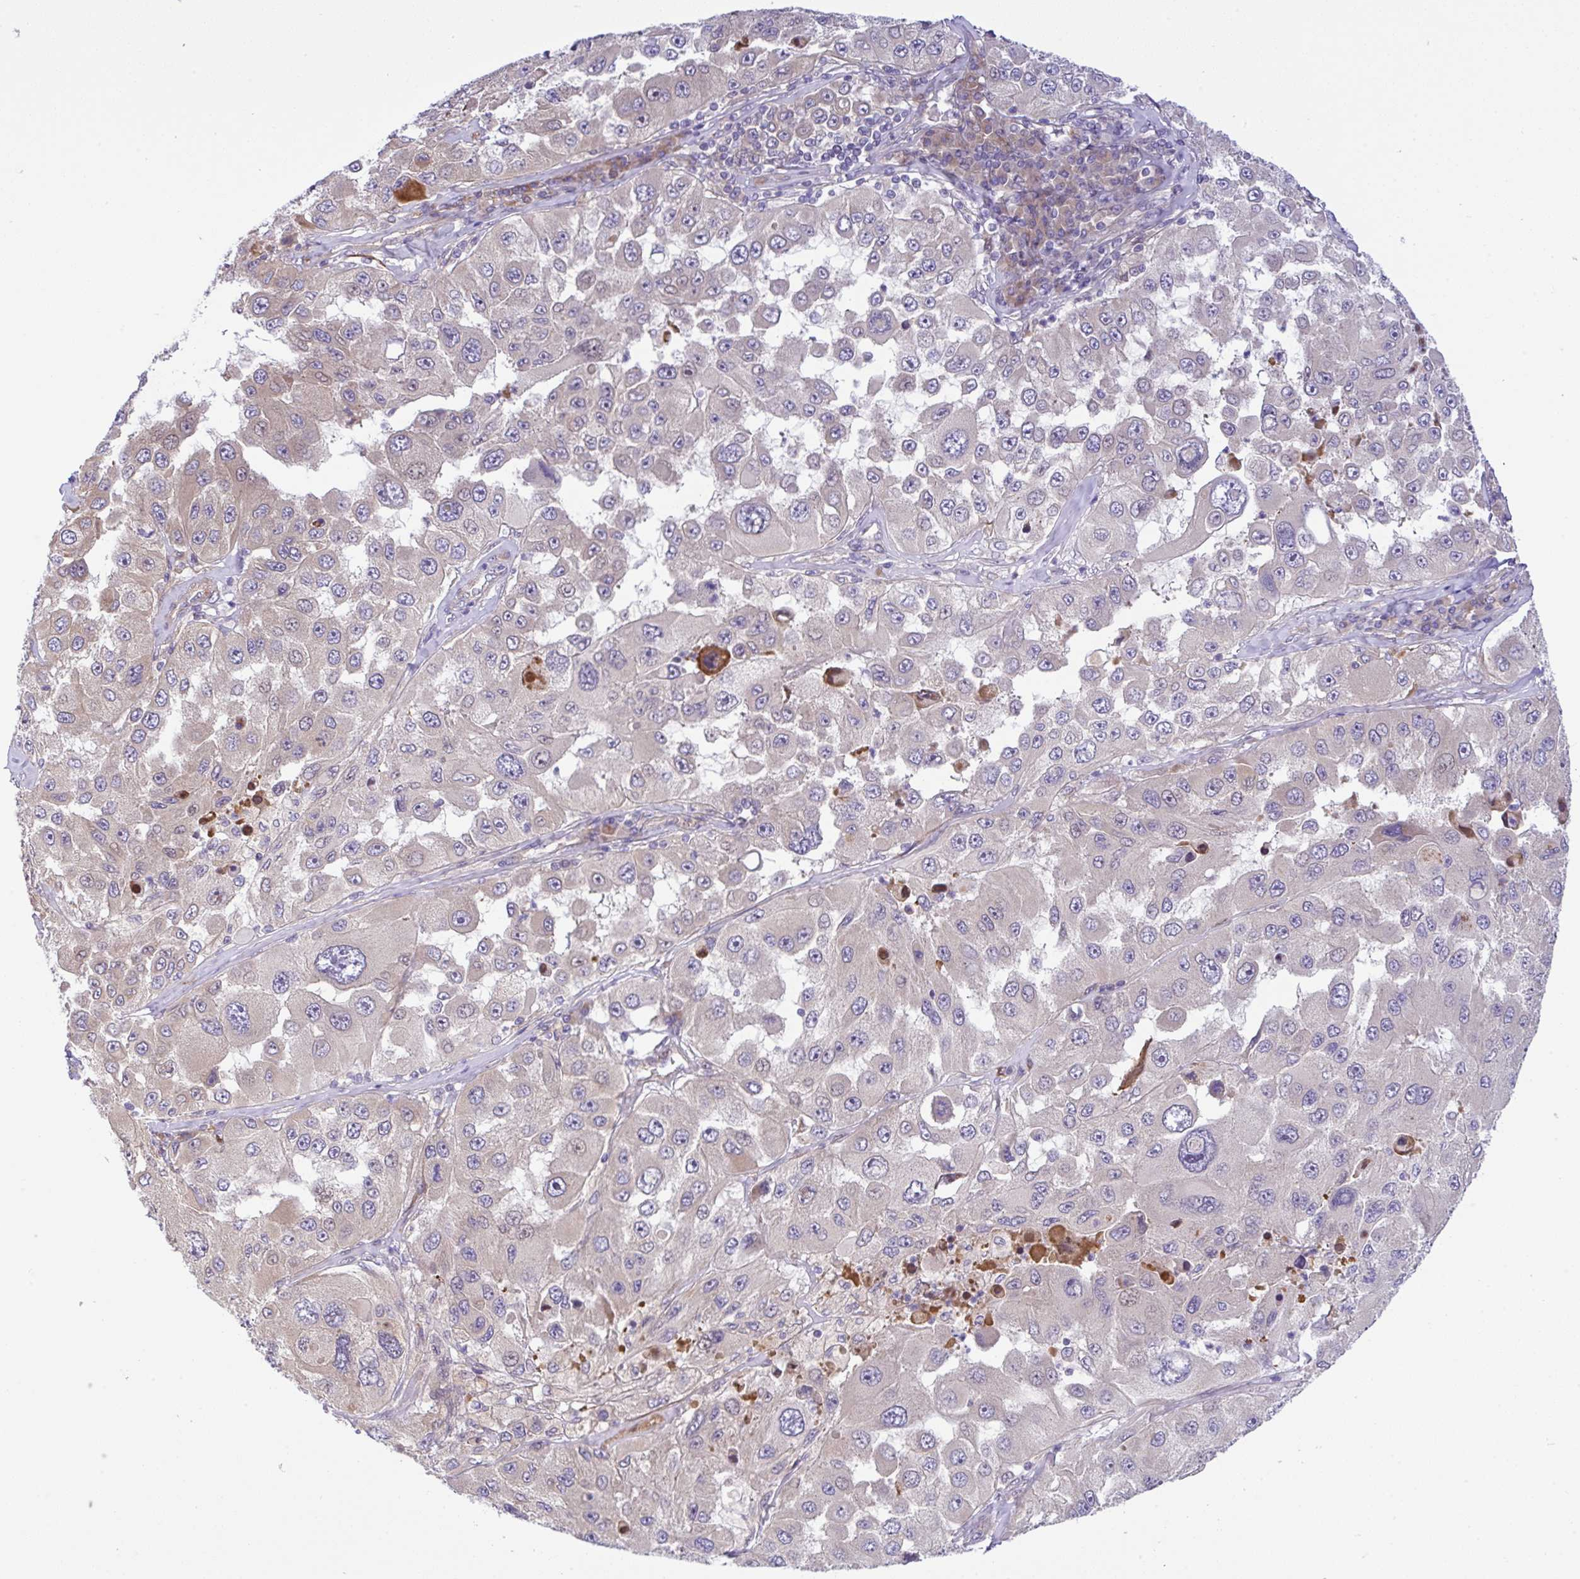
{"staining": {"intensity": "negative", "quantity": "none", "location": "none"}, "tissue": "melanoma", "cell_type": "Tumor cells", "image_type": "cancer", "snomed": [{"axis": "morphology", "description": "Malignant melanoma, Metastatic site"}, {"axis": "topography", "description": "Lymph node"}], "caption": "A micrograph of human melanoma is negative for staining in tumor cells.", "gene": "UBE4A", "patient": {"sex": "male", "age": 62}}